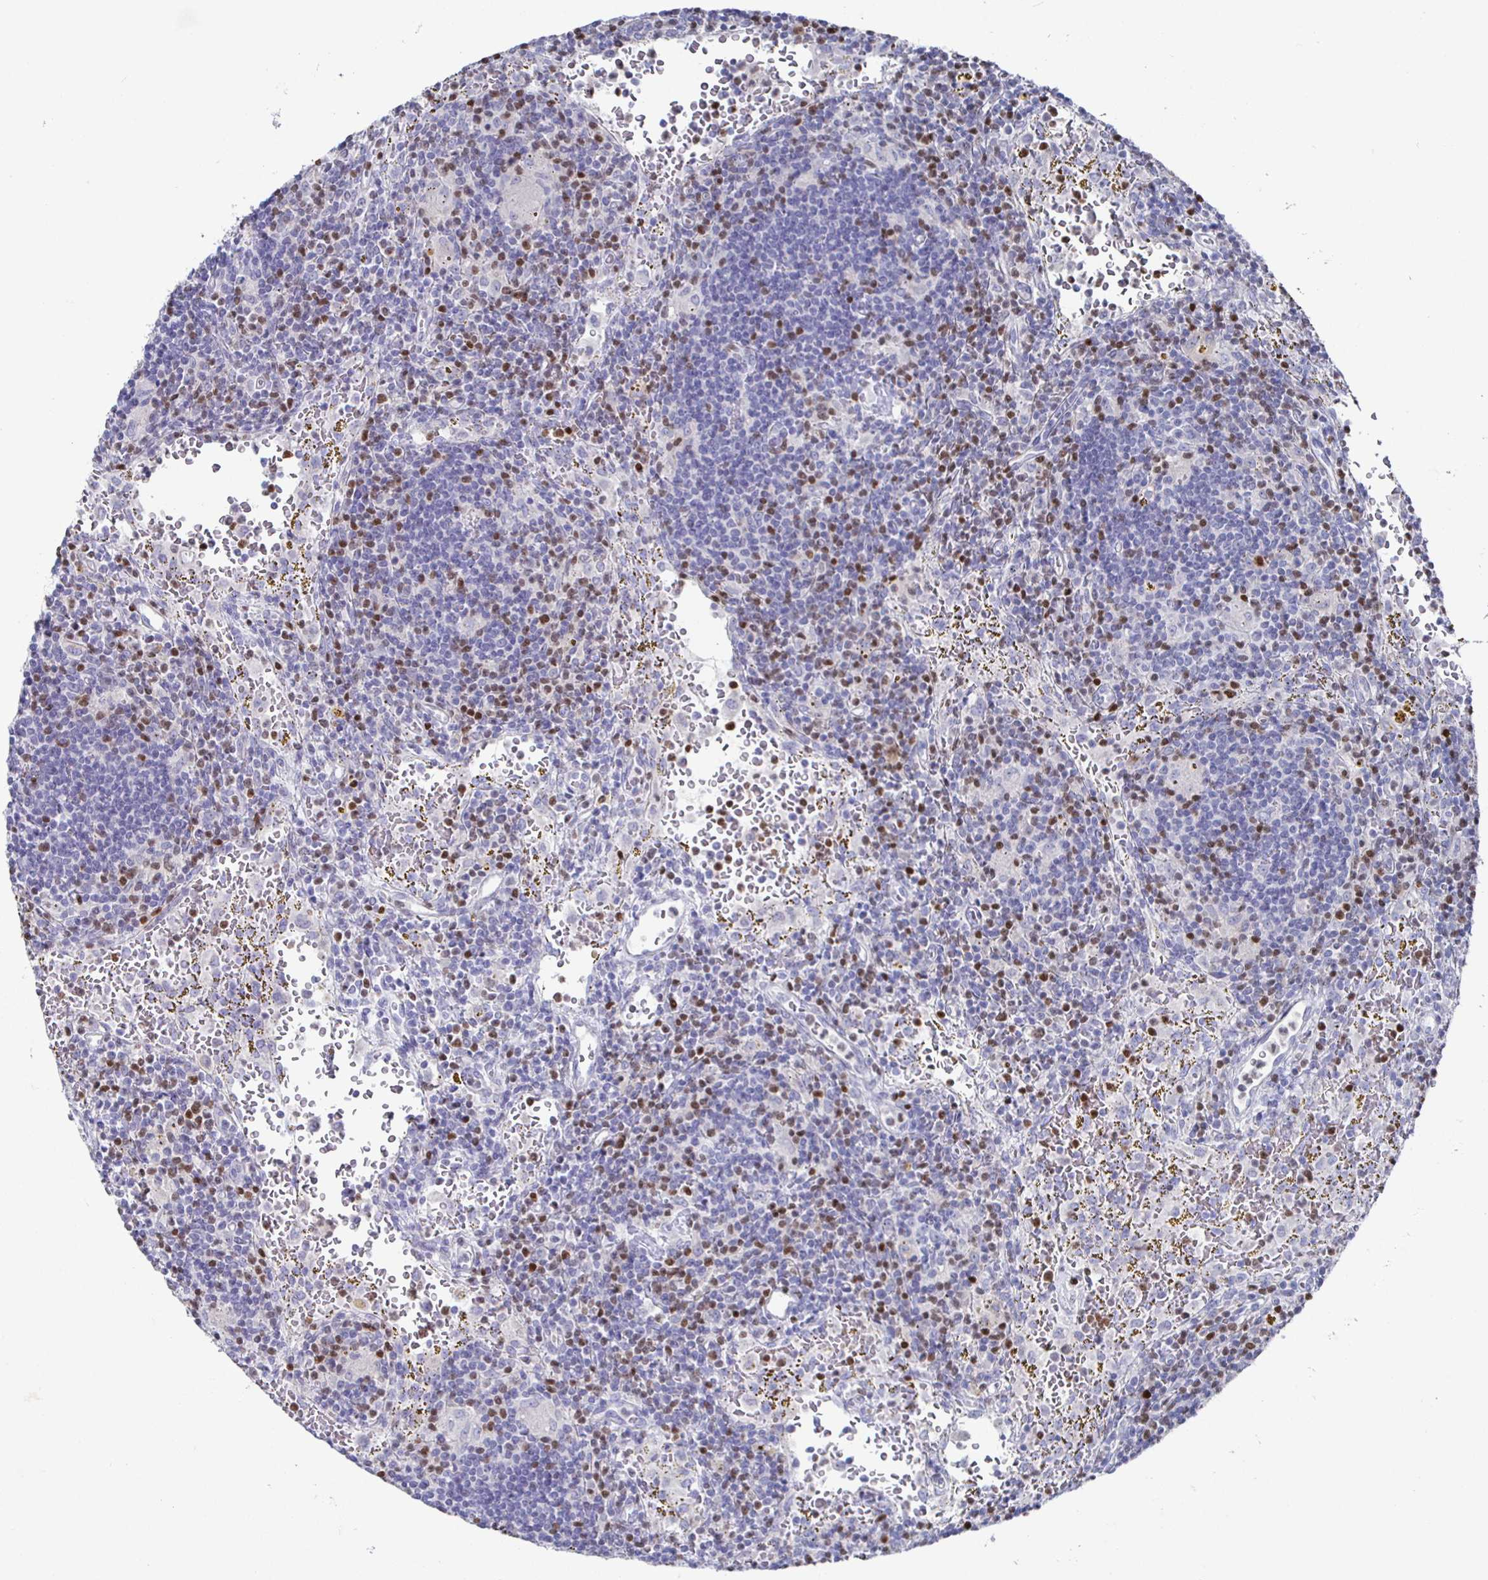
{"staining": {"intensity": "moderate", "quantity": "25%-75%", "location": "nuclear"}, "tissue": "lymphoma", "cell_type": "Tumor cells", "image_type": "cancer", "snomed": [{"axis": "morphology", "description": "Malignant lymphoma, non-Hodgkin's type, Low grade"}, {"axis": "topography", "description": "Spleen"}], "caption": "Human lymphoma stained for a protein (brown) exhibits moderate nuclear positive positivity in approximately 25%-75% of tumor cells.", "gene": "RUNX2", "patient": {"sex": "female", "age": 70}}